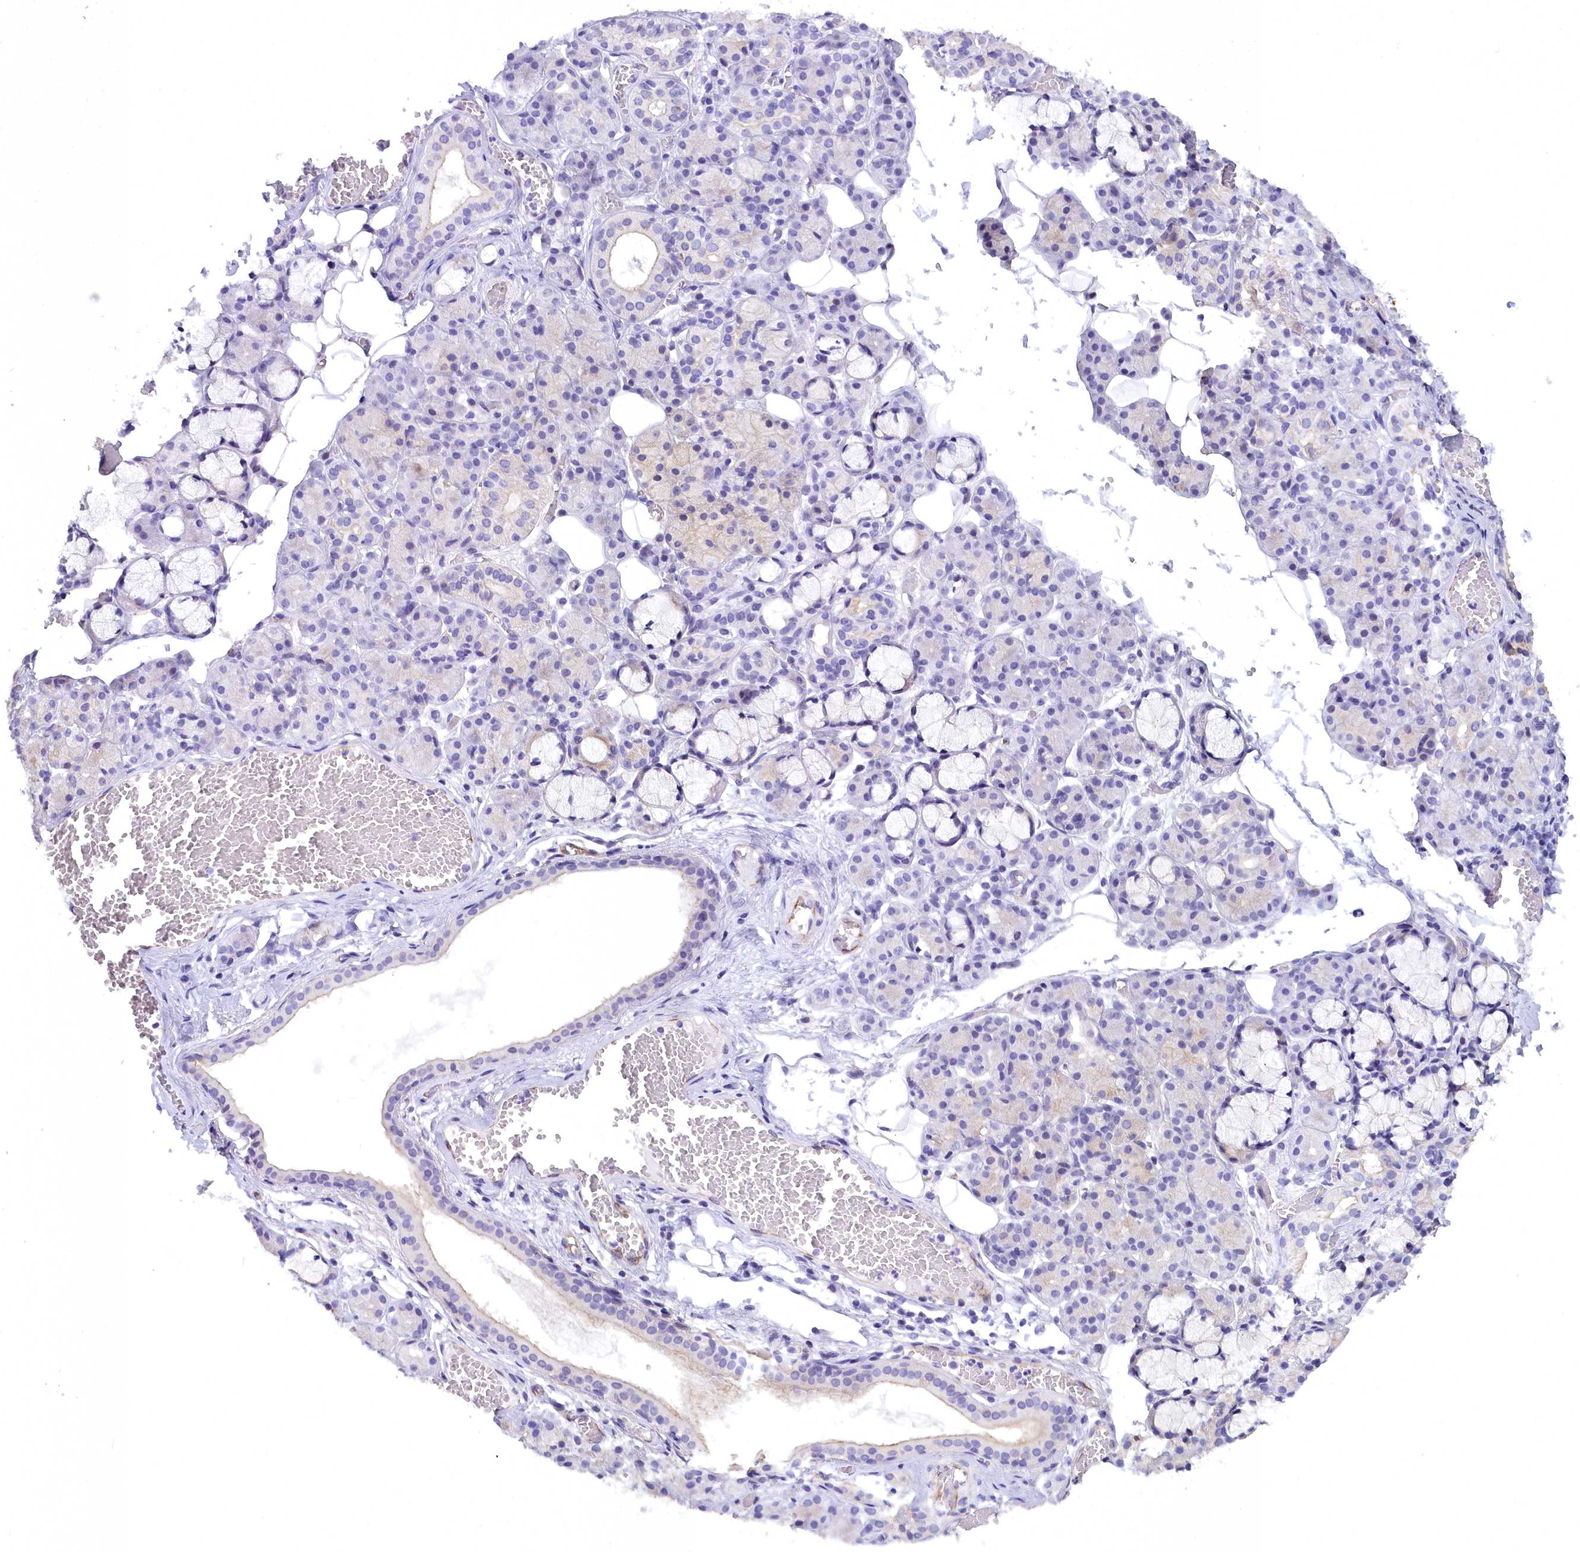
{"staining": {"intensity": "negative", "quantity": "none", "location": "none"}, "tissue": "salivary gland", "cell_type": "Glandular cells", "image_type": "normal", "snomed": [{"axis": "morphology", "description": "Normal tissue, NOS"}, {"axis": "topography", "description": "Salivary gland"}], "caption": "Photomicrograph shows no significant protein expression in glandular cells of normal salivary gland.", "gene": "TIMM22", "patient": {"sex": "male", "age": 63}}